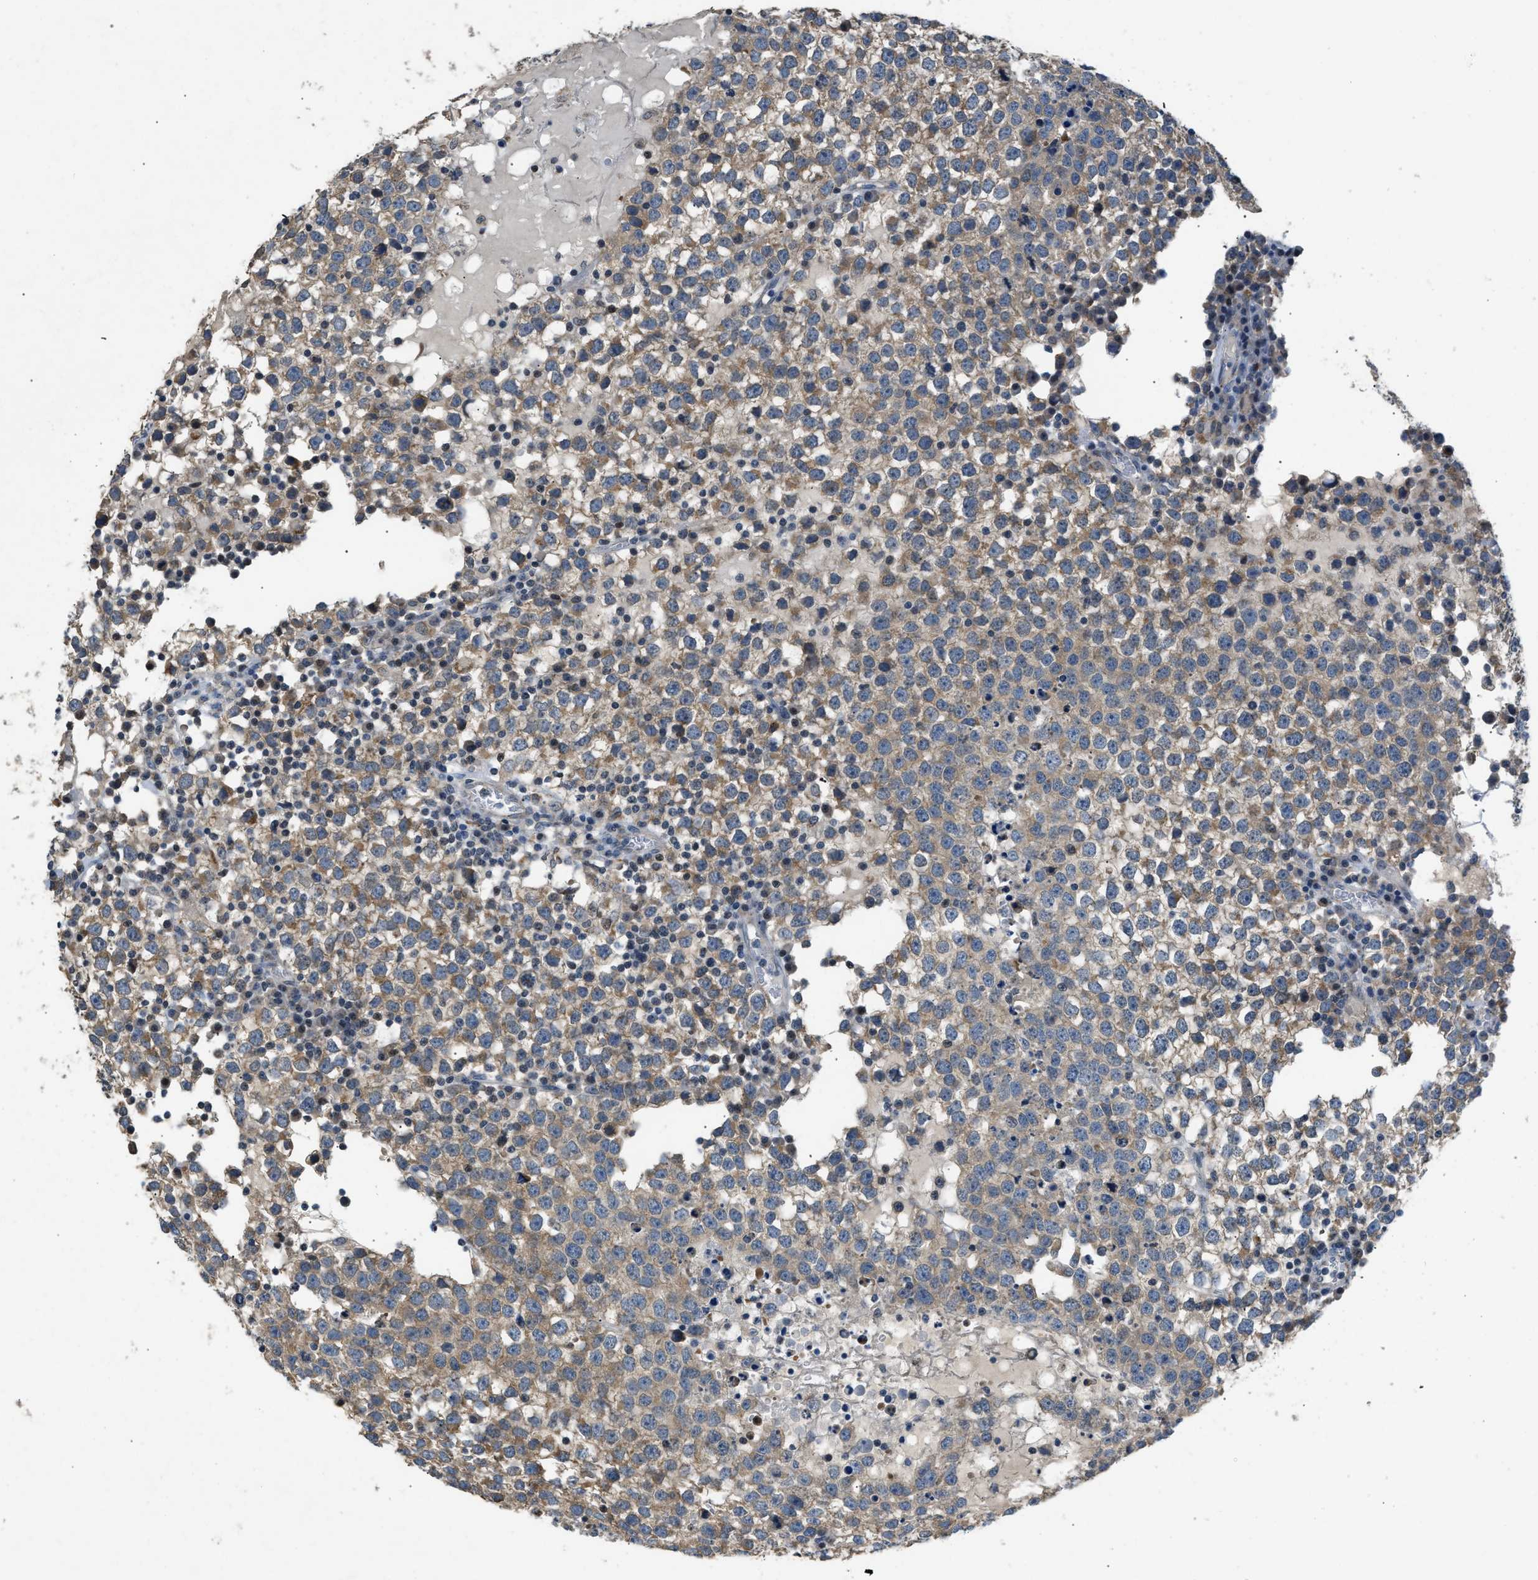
{"staining": {"intensity": "weak", "quantity": ">75%", "location": "cytoplasmic/membranous"}, "tissue": "testis cancer", "cell_type": "Tumor cells", "image_type": "cancer", "snomed": [{"axis": "morphology", "description": "Seminoma, NOS"}, {"axis": "topography", "description": "Testis"}], "caption": "Immunohistochemical staining of human testis cancer (seminoma) exhibits low levels of weak cytoplasmic/membranous protein positivity in approximately >75% of tumor cells.", "gene": "TOMM34", "patient": {"sex": "male", "age": 65}}